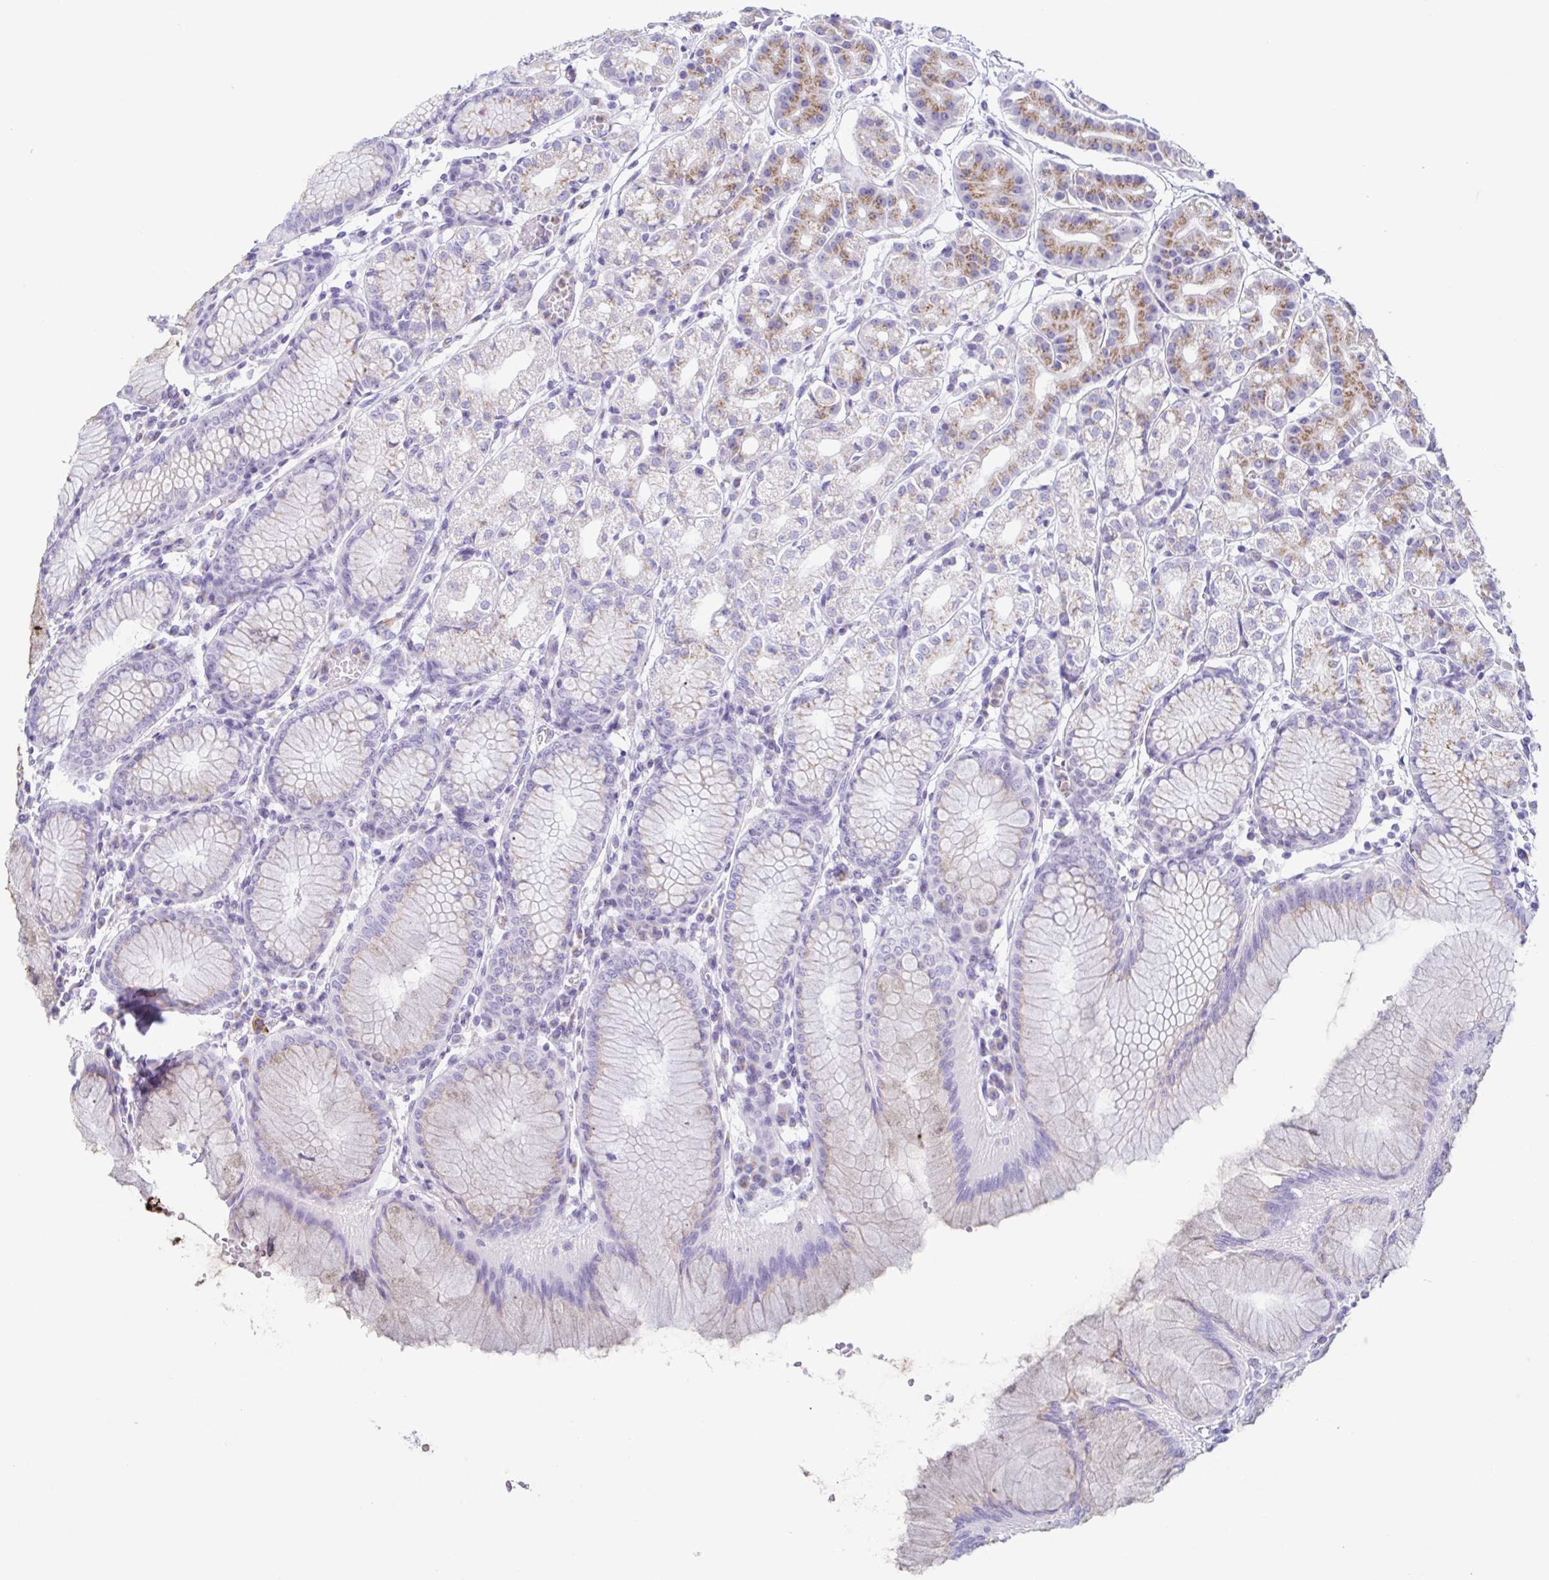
{"staining": {"intensity": "moderate", "quantity": "<25%", "location": "cytoplasmic/membranous"}, "tissue": "stomach", "cell_type": "Glandular cells", "image_type": "normal", "snomed": [{"axis": "morphology", "description": "Normal tissue, NOS"}, {"axis": "topography", "description": "Stomach"}], "caption": "Stomach stained for a protein displays moderate cytoplasmic/membranous positivity in glandular cells. (IHC, brightfield microscopy, high magnification).", "gene": "AZU1", "patient": {"sex": "female", "age": 57}}